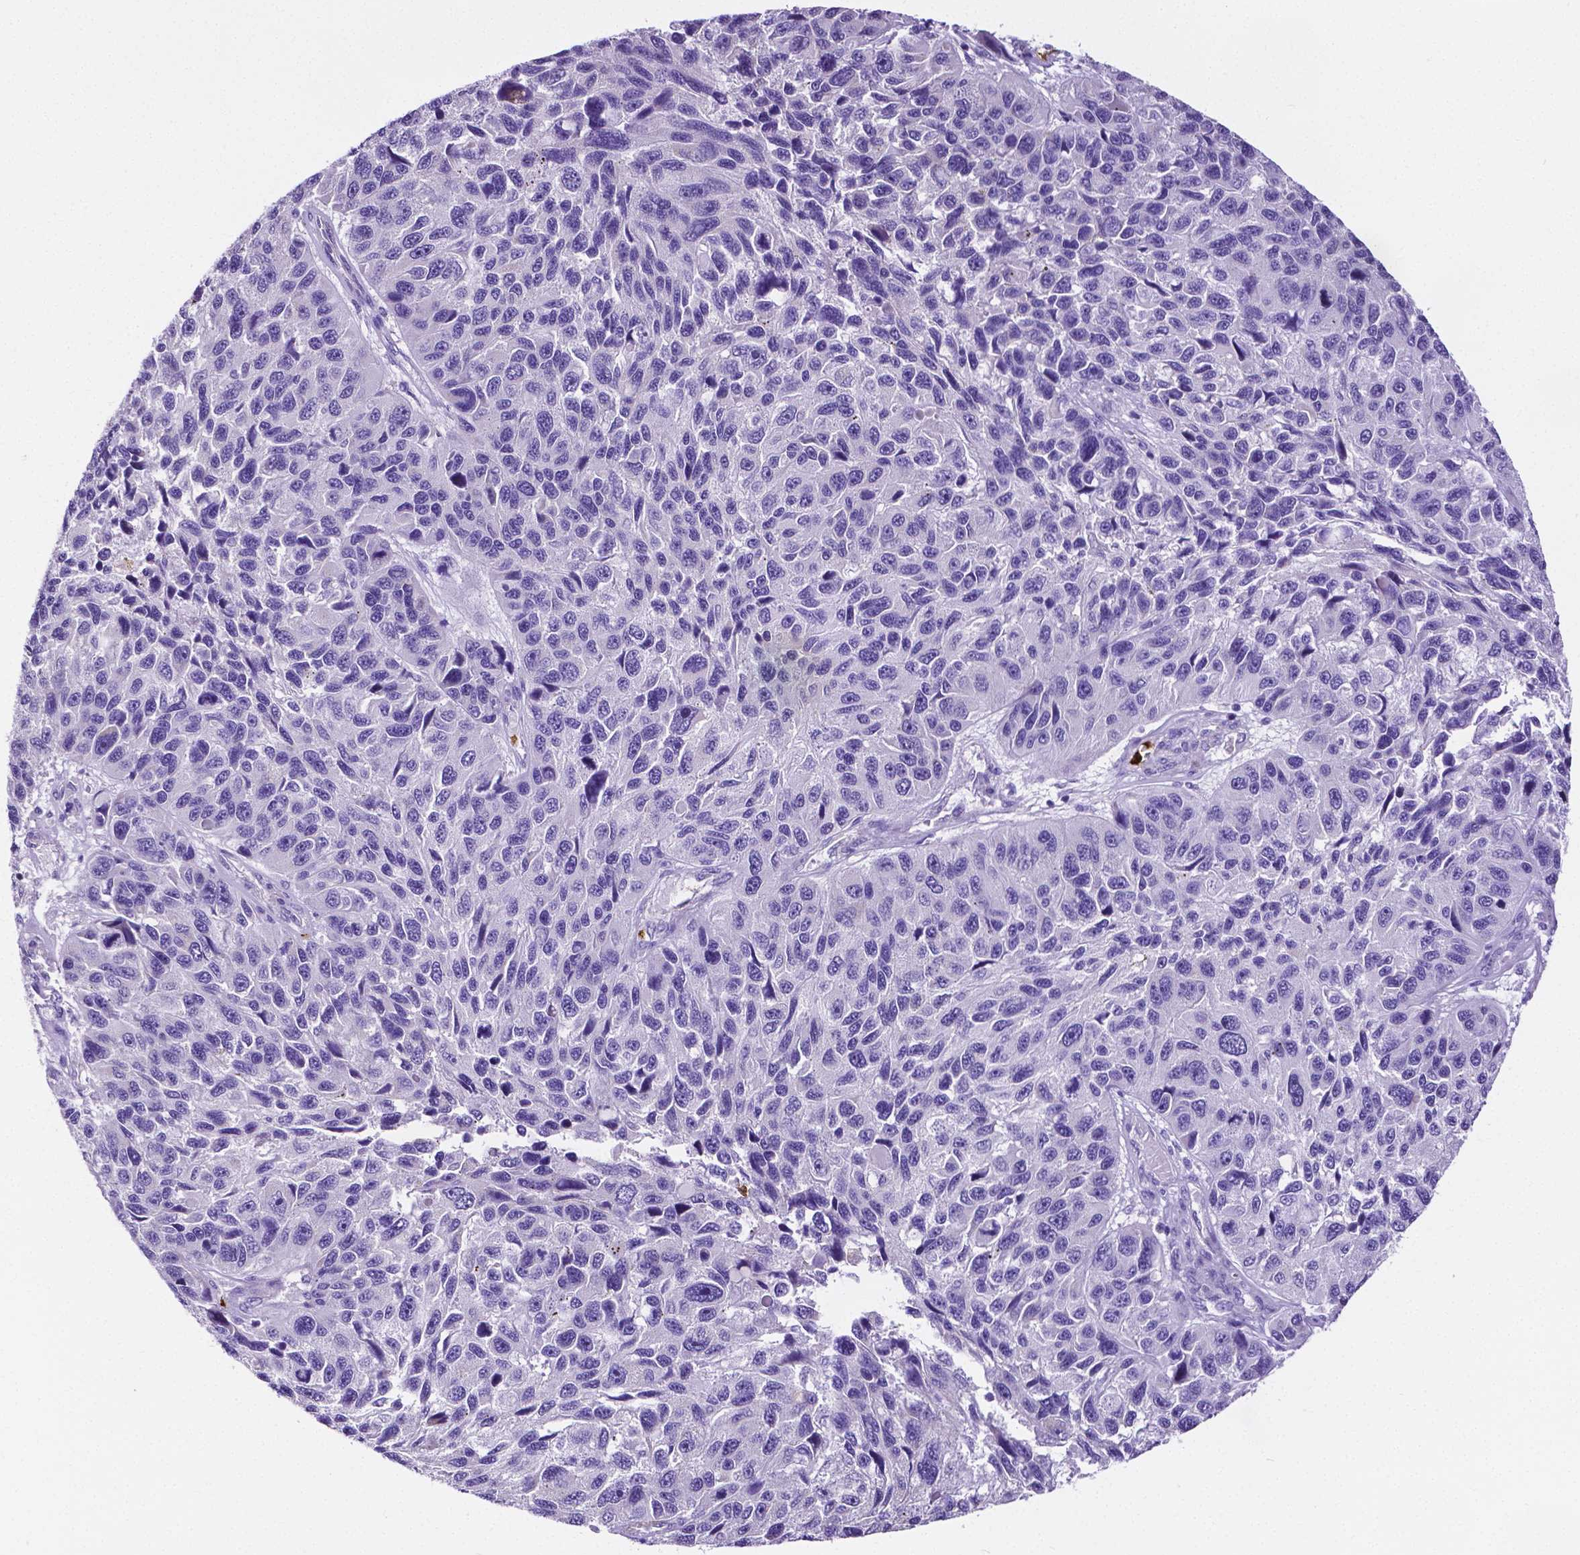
{"staining": {"intensity": "negative", "quantity": "none", "location": "none"}, "tissue": "melanoma", "cell_type": "Tumor cells", "image_type": "cancer", "snomed": [{"axis": "morphology", "description": "Malignant melanoma, NOS"}, {"axis": "topography", "description": "Skin"}], "caption": "IHC photomicrograph of human melanoma stained for a protein (brown), which shows no positivity in tumor cells.", "gene": "MMP9", "patient": {"sex": "male", "age": 53}}